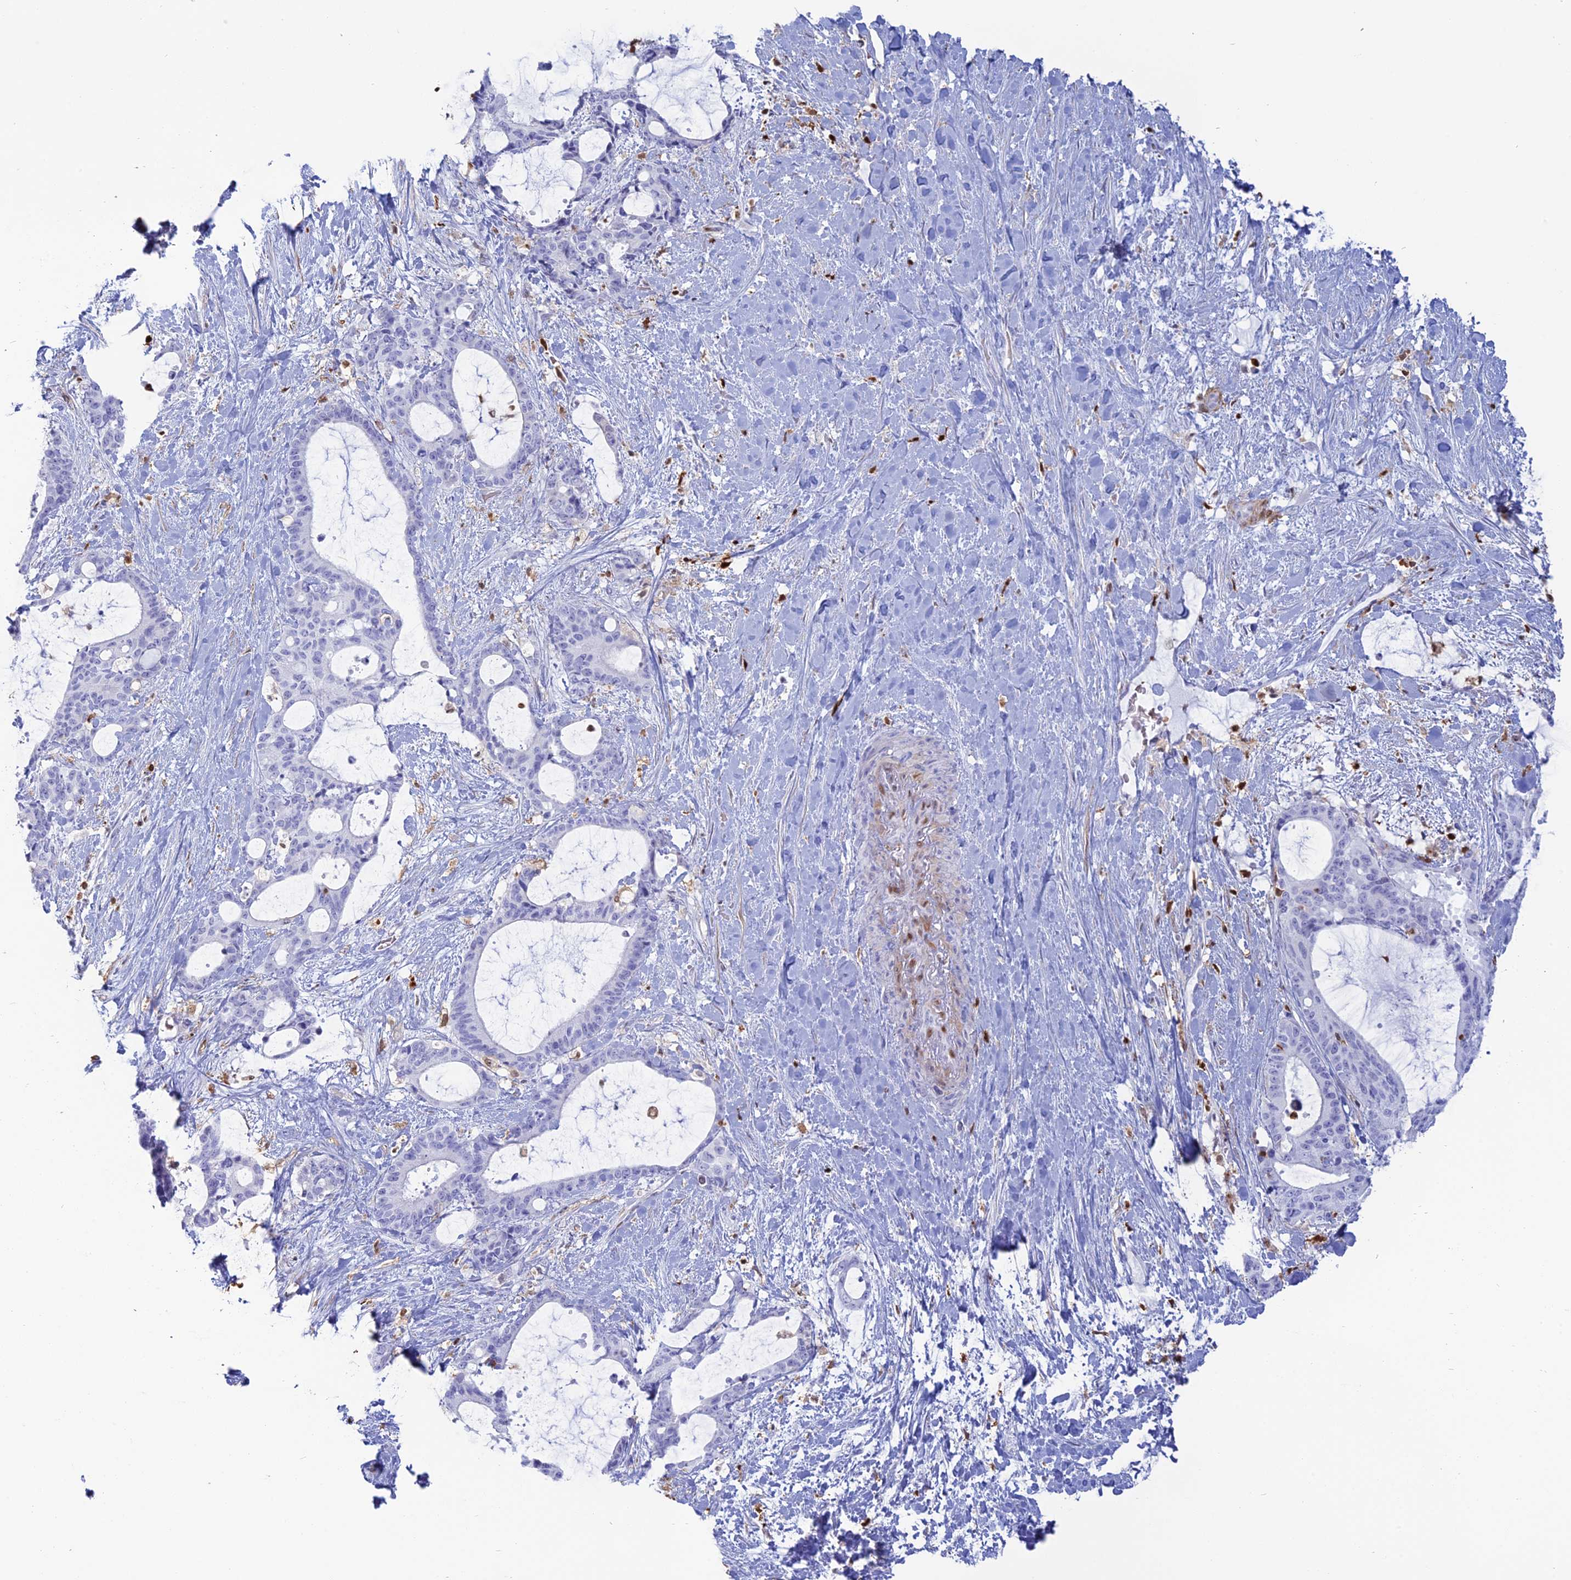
{"staining": {"intensity": "negative", "quantity": "none", "location": "none"}, "tissue": "liver cancer", "cell_type": "Tumor cells", "image_type": "cancer", "snomed": [{"axis": "morphology", "description": "Normal tissue, NOS"}, {"axis": "morphology", "description": "Cholangiocarcinoma"}, {"axis": "topography", "description": "Liver"}, {"axis": "topography", "description": "Peripheral nerve tissue"}], "caption": "Immunohistochemistry (IHC) of human liver cancer (cholangiocarcinoma) reveals no positivity in tumor cells.", "gene": "PGBD4", "patient": {"sex": "female", "age": 73}}